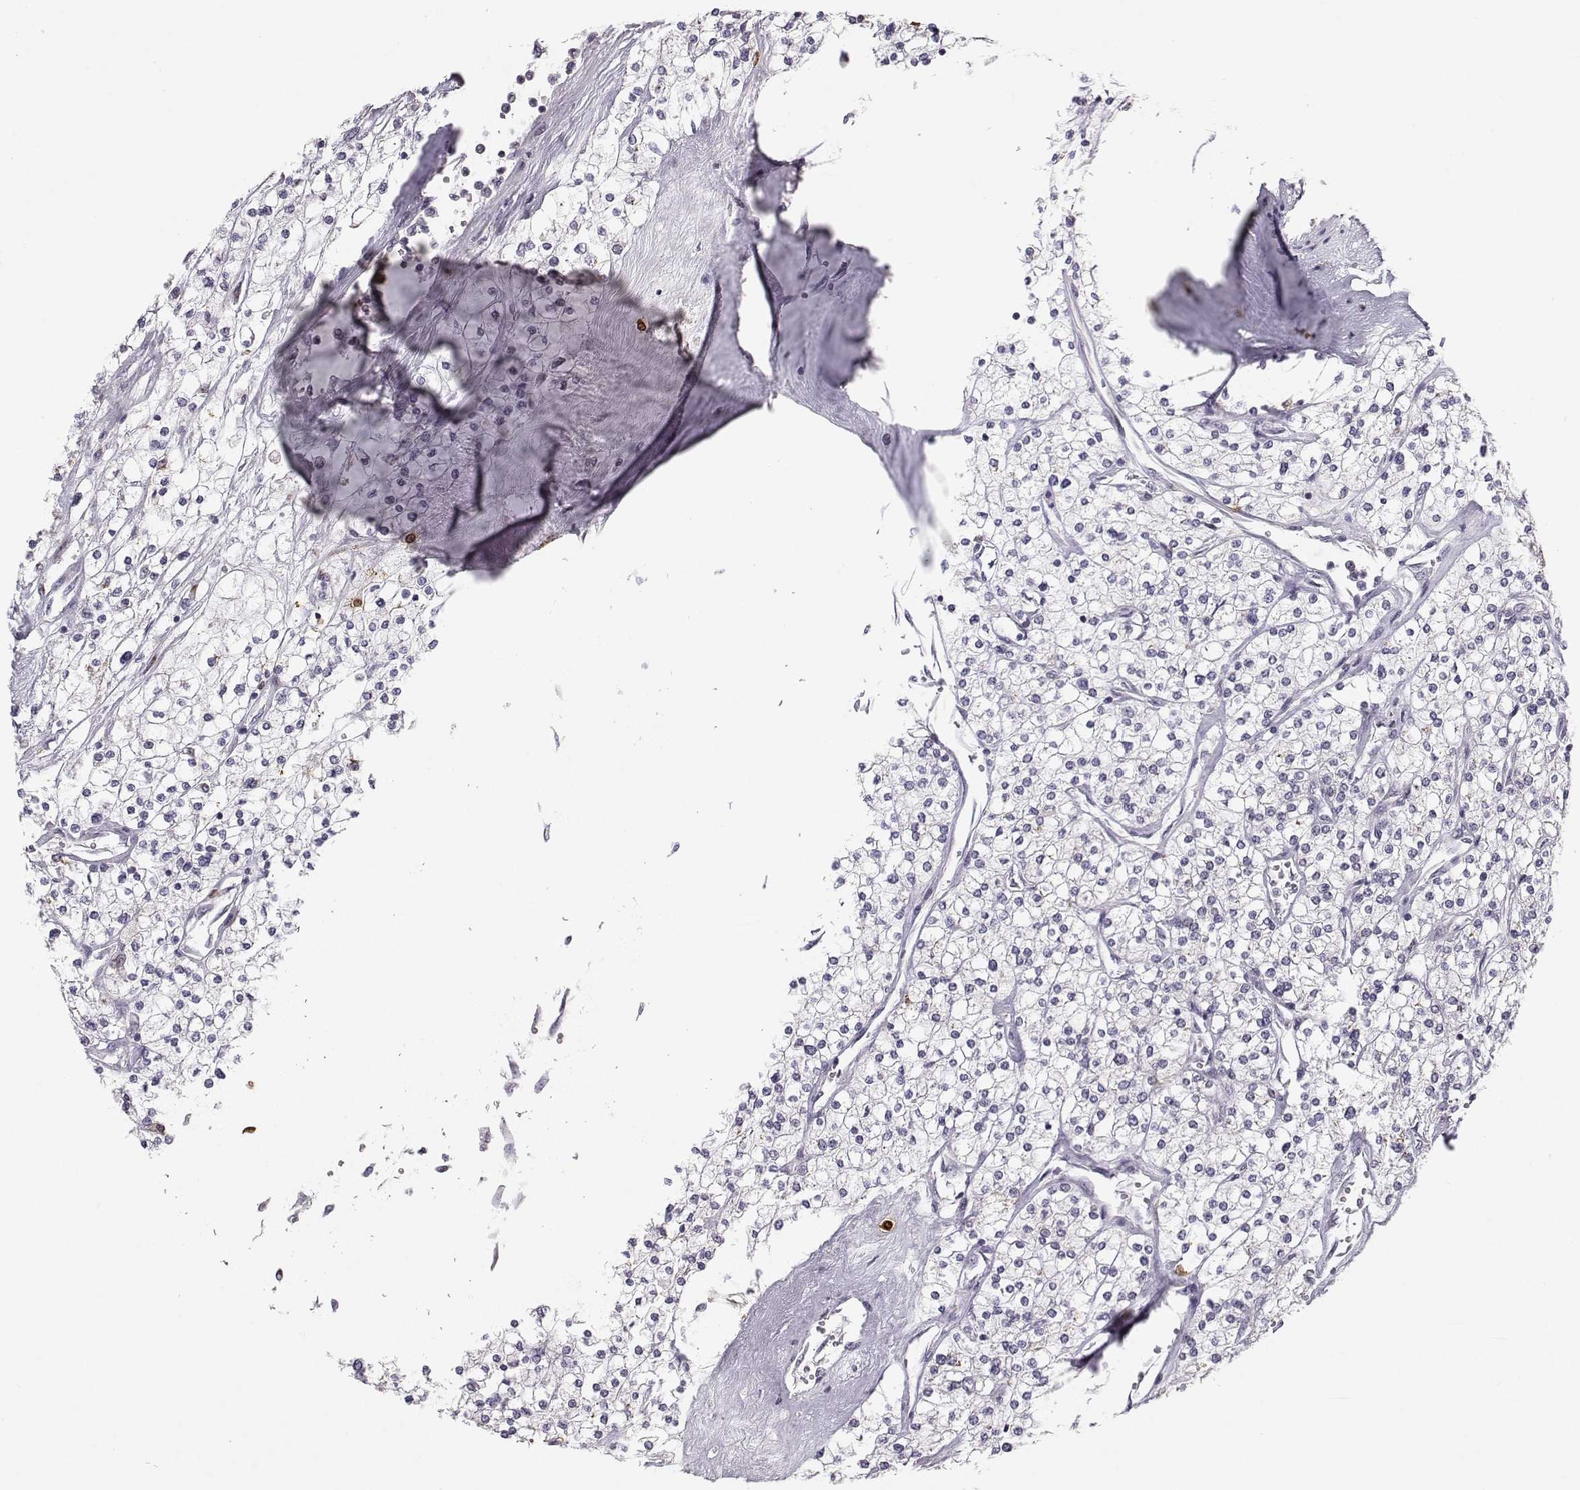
{"staining": {"intensity": "negative", "quantity": "none", "location": "none"}, "tissue": "renal cancer", "cell_type": "Tumor cells", "image_type": "cancer", "snomed": [{"axis": "morphology", "description": "Adenocarcinoma, NOS"}, {"axis": "topography", "description": "Kidney"}], "caption": "This is an immunohistochemistry histopathology image of human renal adenocarcinoma. There is no staining in tumor cells.", "gene": "HTR7", "patient": {"sex": "male", "age": 80}}